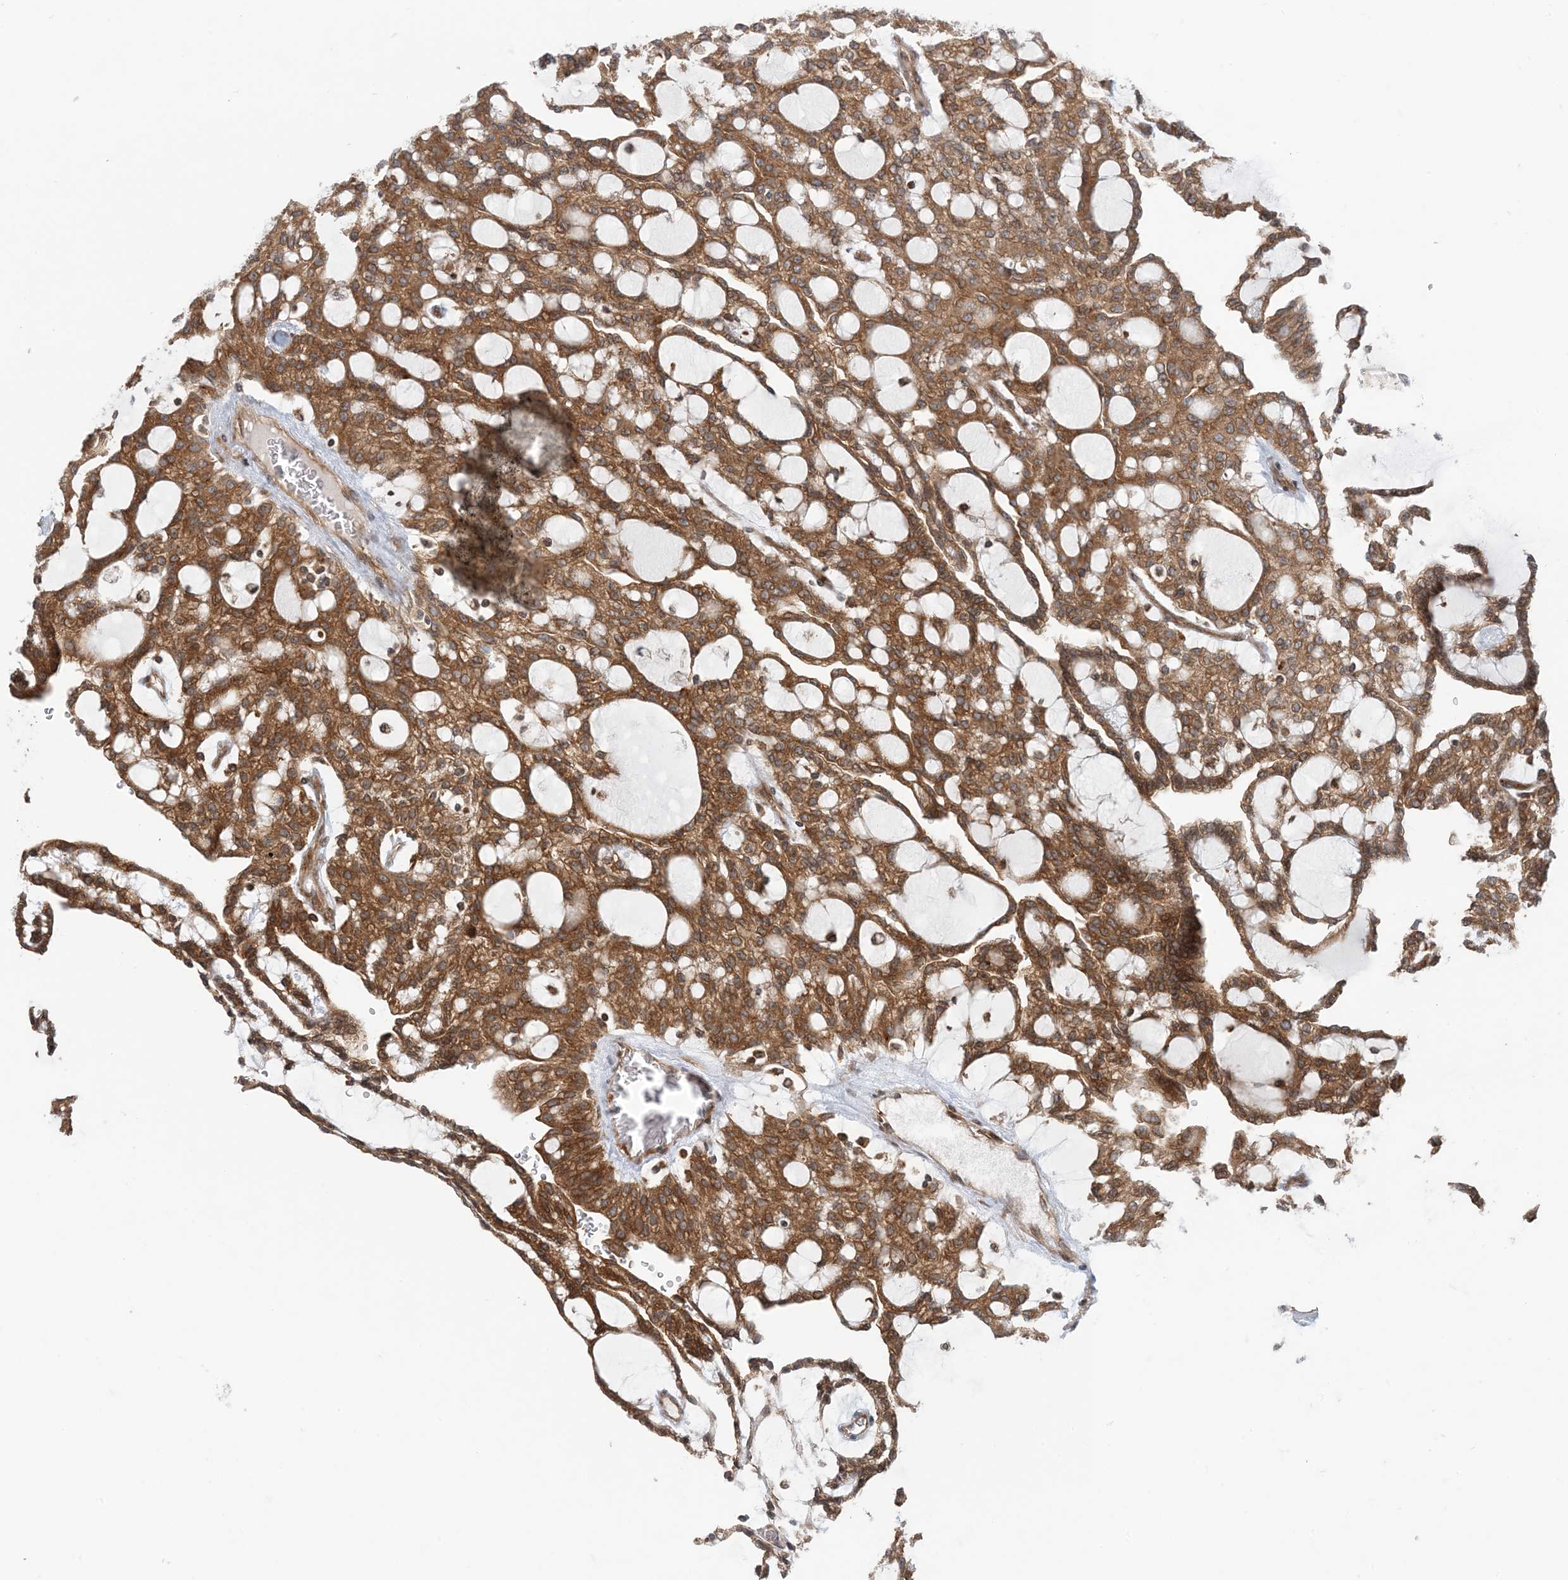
{"staining": {"intensity": "strong", "quantity": ">75%", "location": "cytoplasmic/membranous"}, "tissue": "renal cancer", "cell_type": "Tumor cells", "image_type": "cancer", "snomed": [{"axis": "morphology", "description": "Adenocarcinoma, NOS"}, {"axis": "topography", "description": "Kidney"}], "caption": "There is high levels of strong cytoplasmic/membranous staining in tumor cells of adenocarcinoma (renal), as demonstrated by immunohistochemical staining (brown color).", "gene": "ATP13A2", "patient": {"sex": "male", "age": 63}}